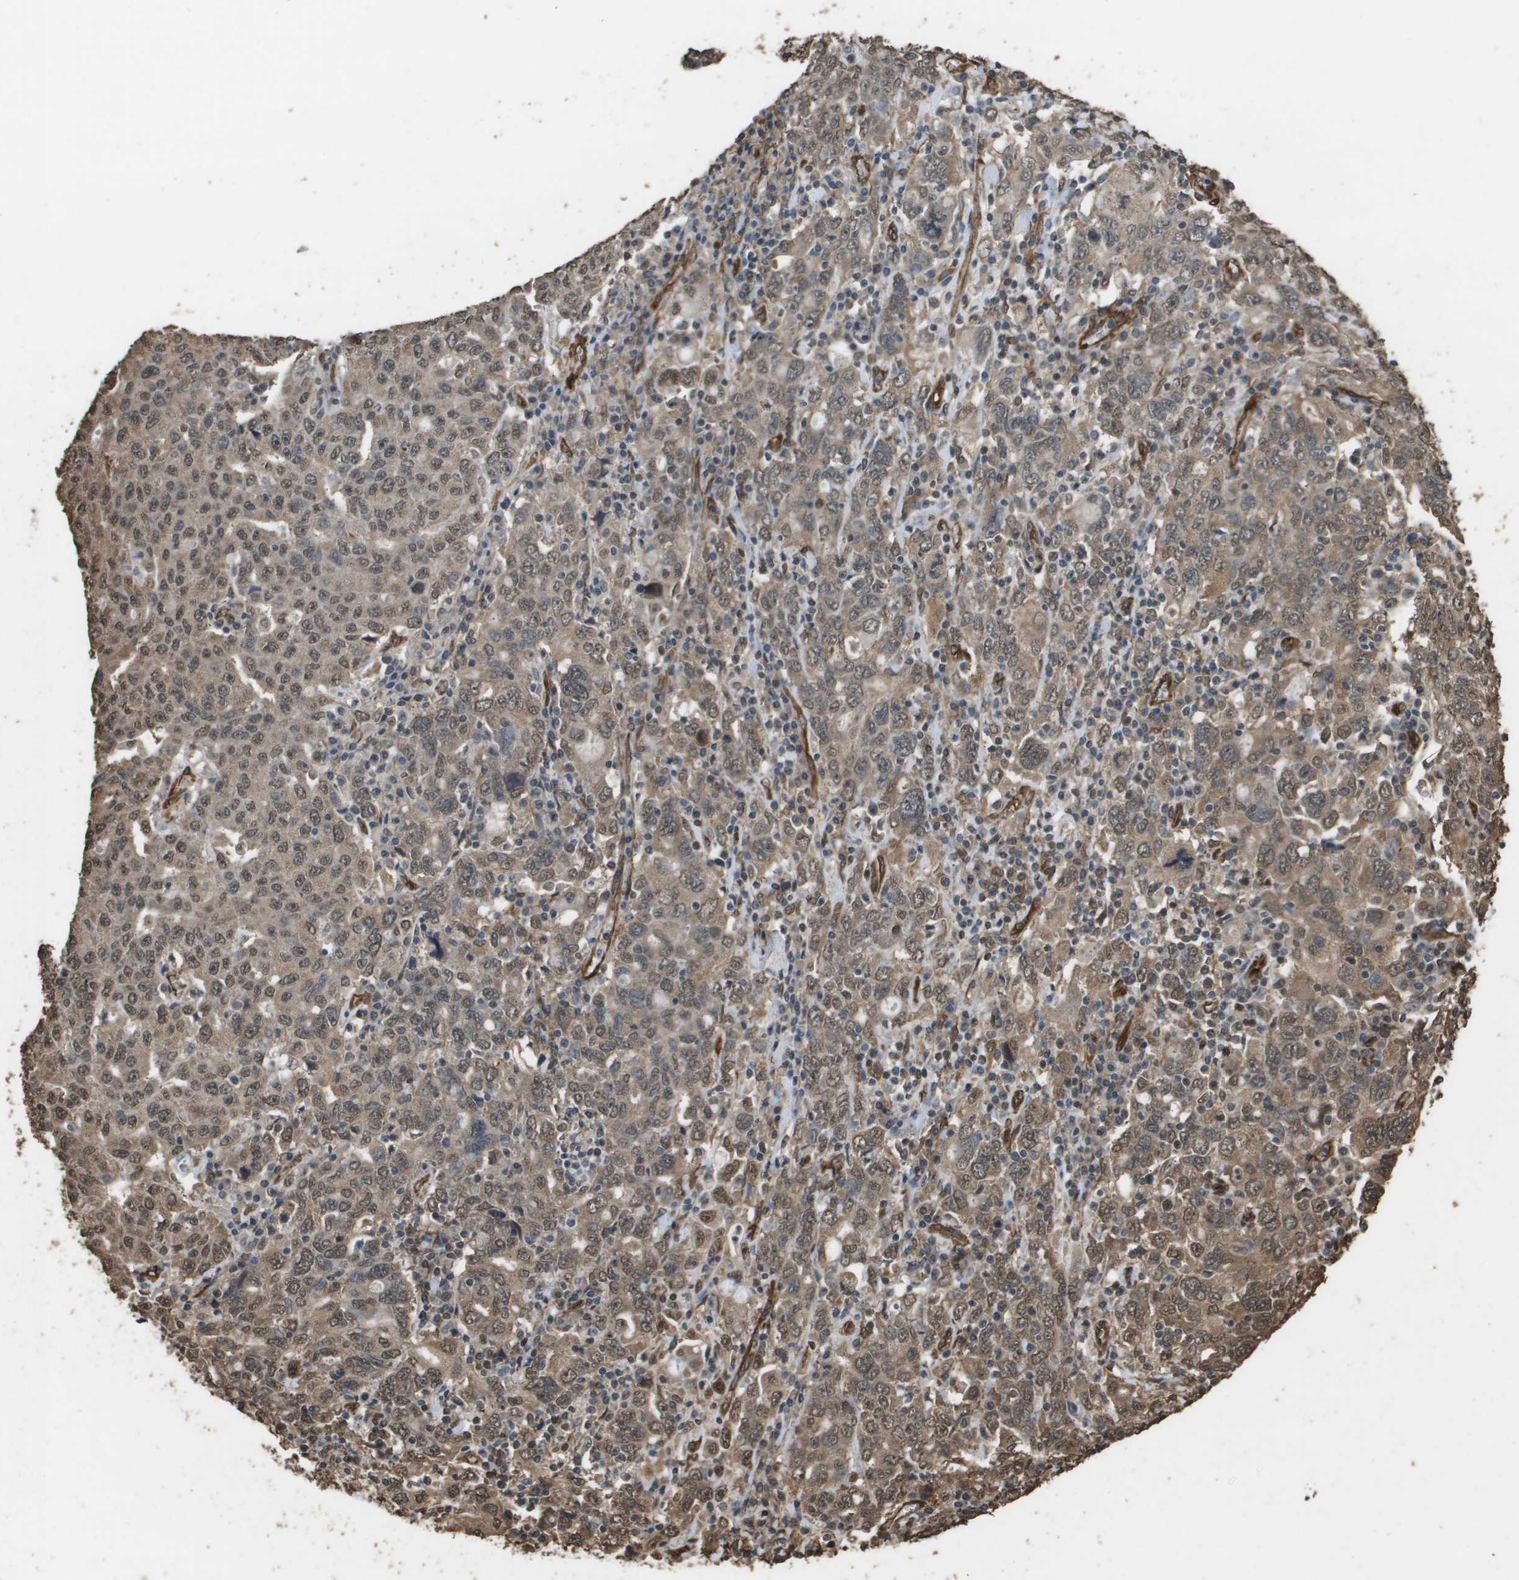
{"staining": {"intensity": "moderate", "quantity": ">75%", "location": "cytoplasmic/membranous,nuclear"}, "tissue": "ovarian cancer", "cell_type": "Tumor cells", "image_type": "cancer", "snomed": [{"axis": "morphology", "description": "Carcinoma, endometroid"}, {"axis": "topography", "description": "Ovary"}], "caption": "Immunohistochemistry (IHC) photomicrograph of ovarian cancer (endometroid carcinoma) stained for a protein (brown), which shows medium levels of moderate cytoplasmic/membranous and nuclear expression in about >75% of tumor cells.", "gene": "AAMP", "patient": {"sex": "female", "age": 62}}